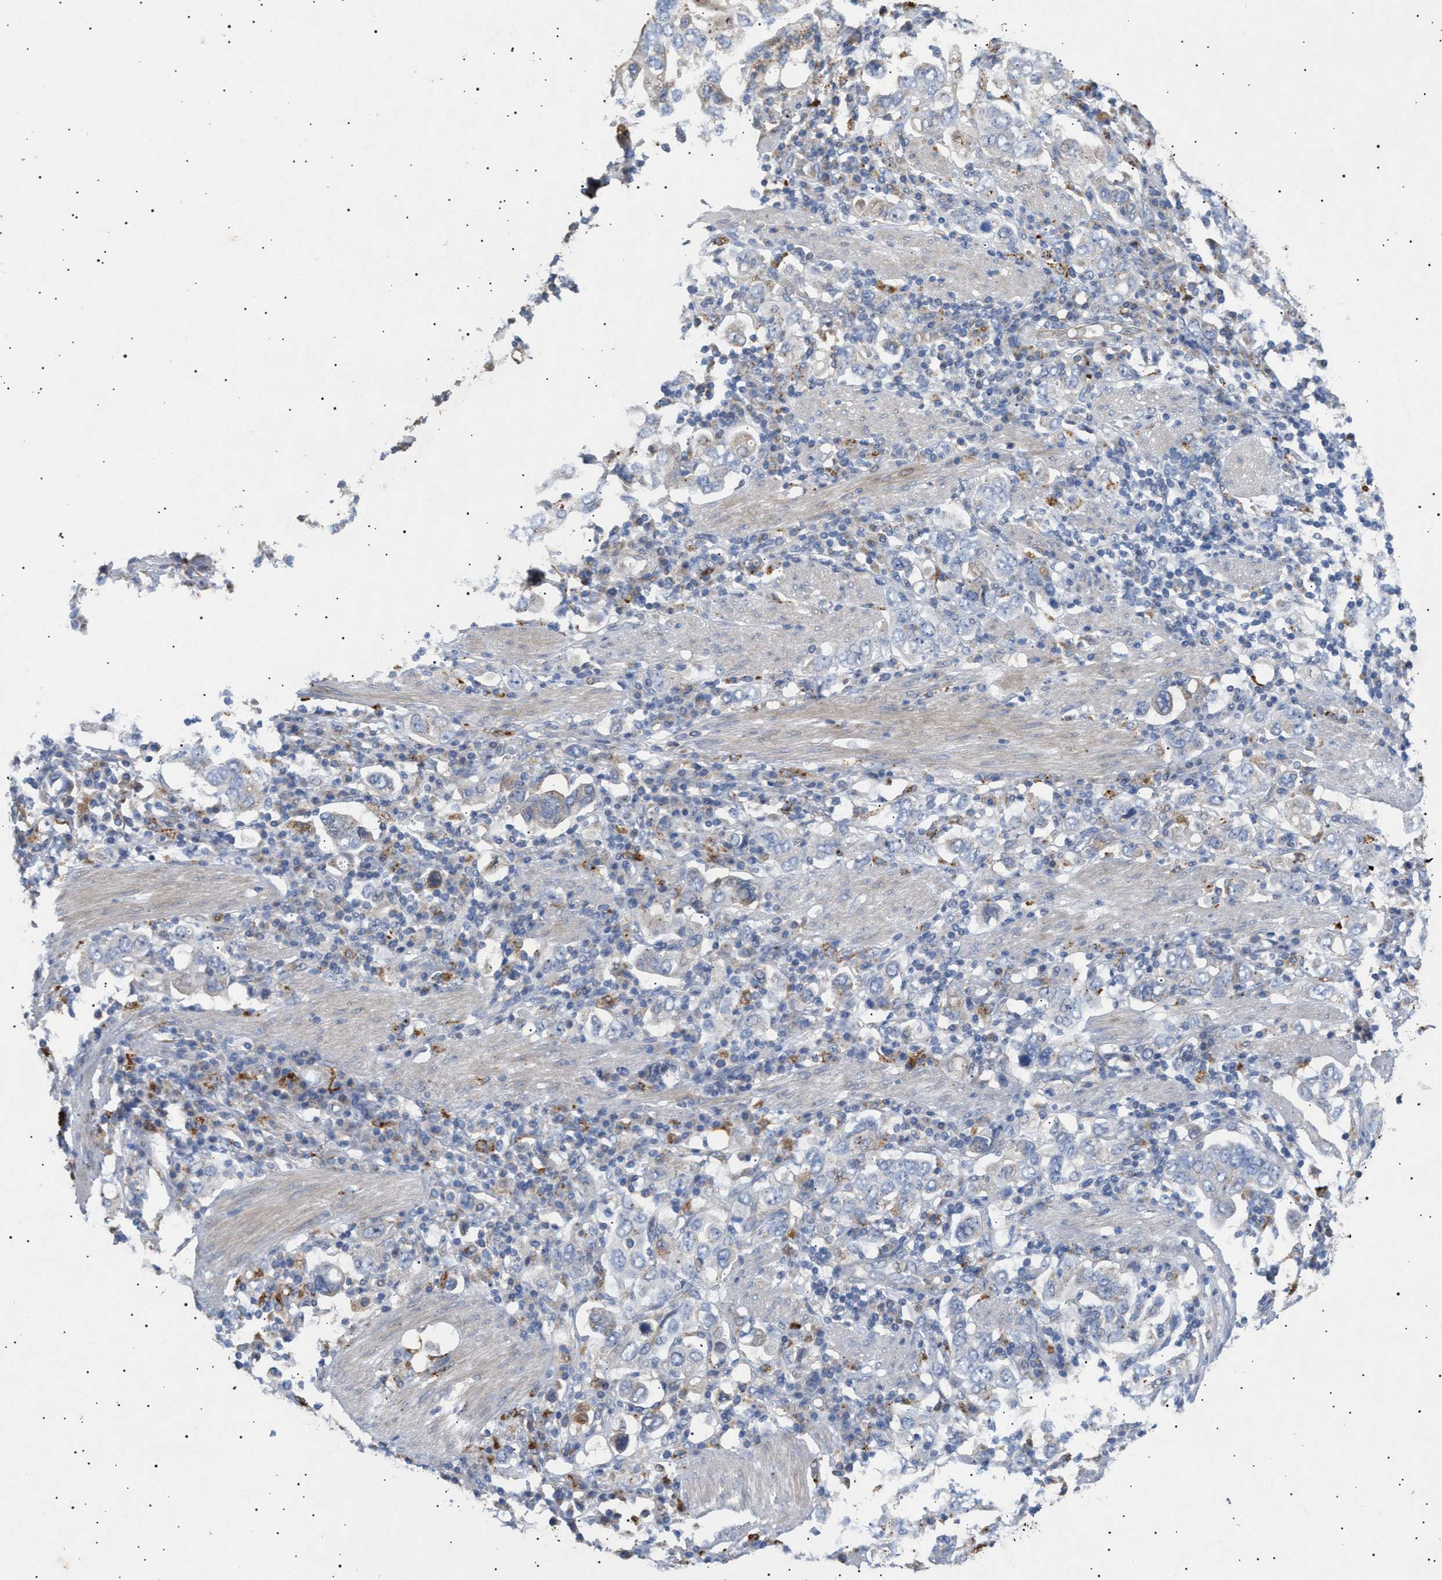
{"staining": {"intensity": "negative", "quantity": "none", "location": "none"}, "tissue": "stomach cancer", "cell_type": "Tumor cells", "image_type": "cancer", "snomed": [{"axis": "morphology", "description": "Adenocarcinoma, NOS"}, {"axis": "topography", "description": "Stomach, upper"}], "caption": "This is an immunohistochemistry (IHC) image of stomach adenocarcinoma. There is no staining in tumor cells.", "gene": "SIRT5", "patient": {"sex": "male", "age": 62}}